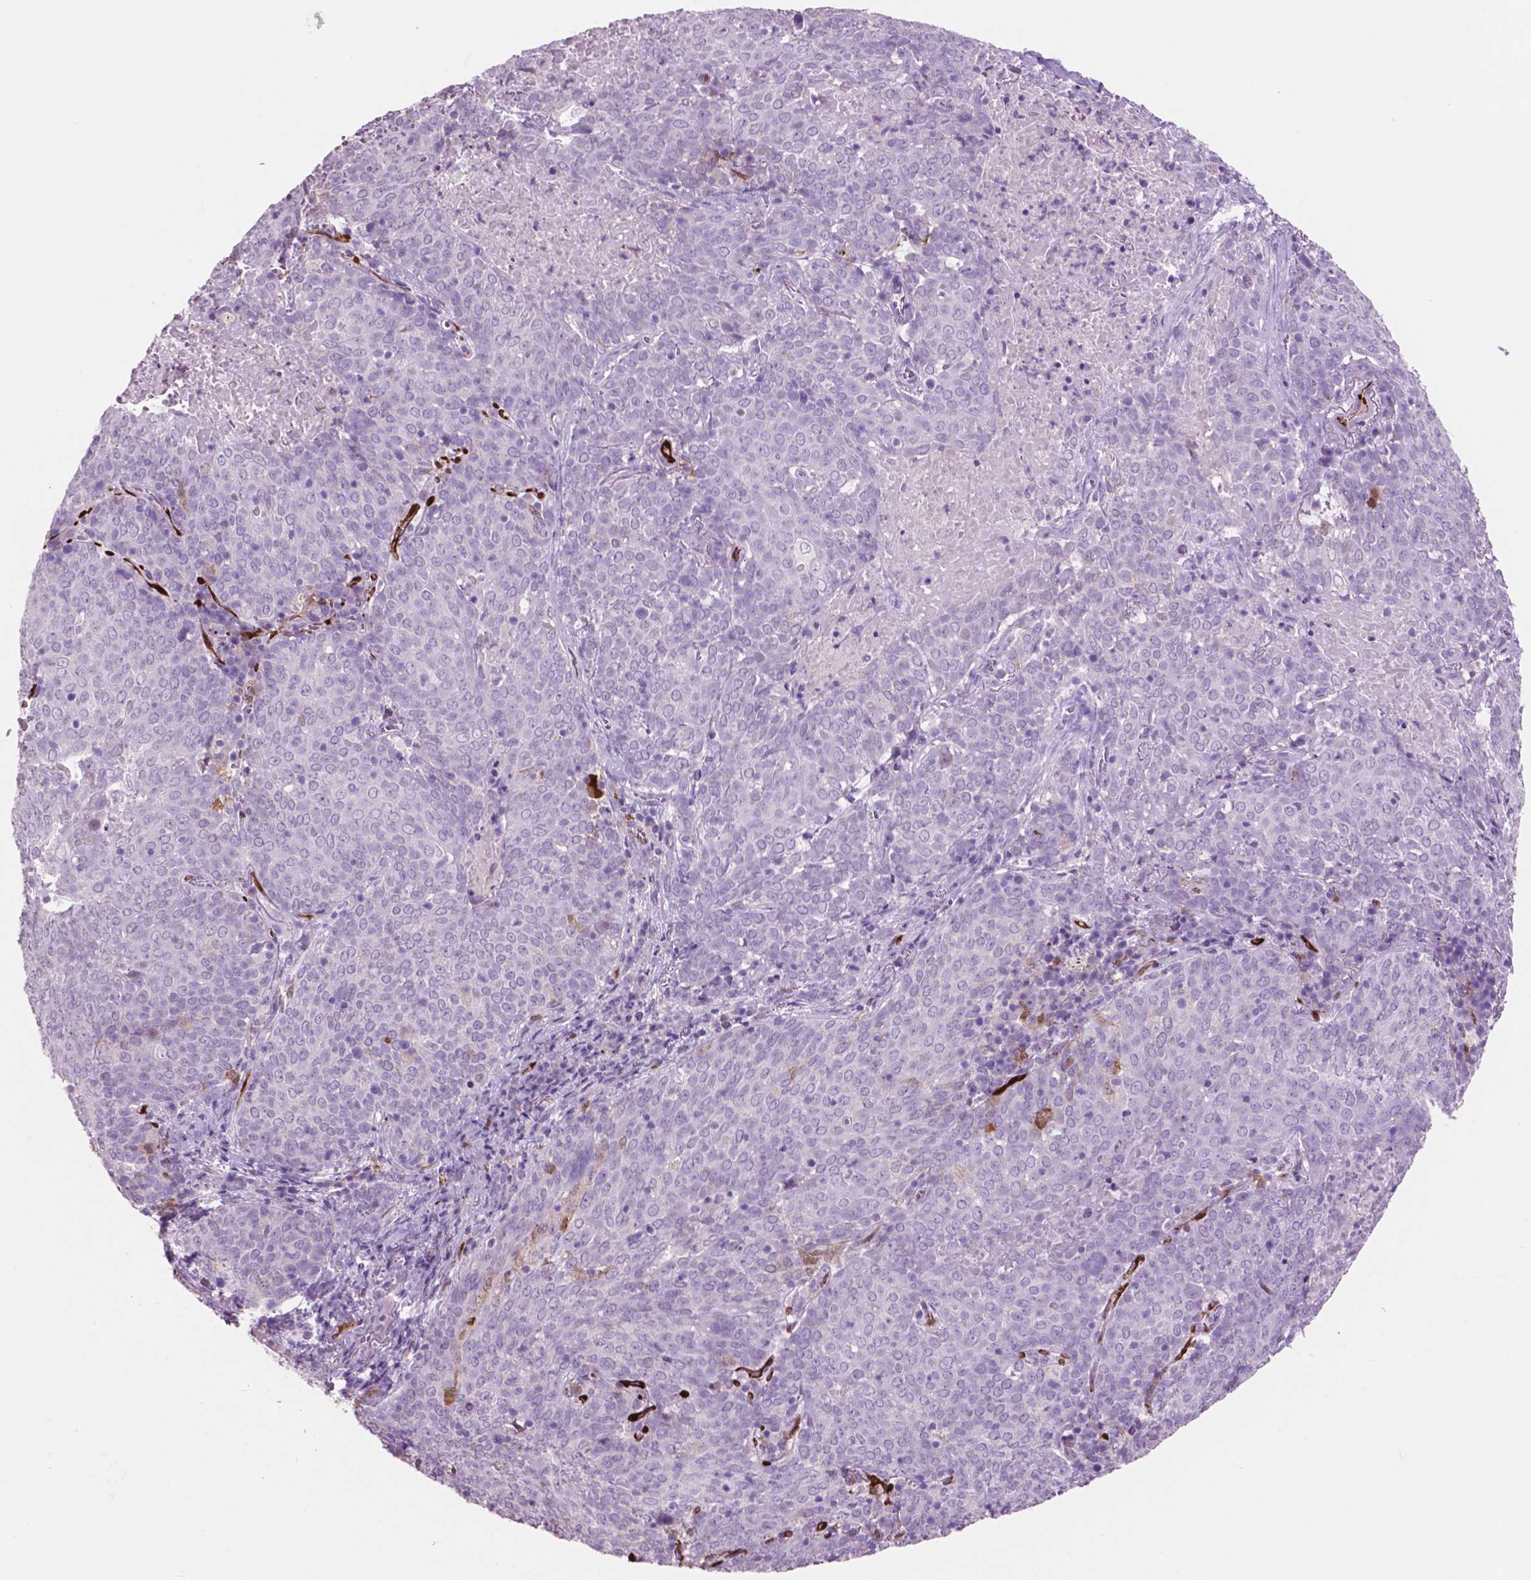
{"staining": {"intensity": "negative", "quantity": "none", "location": "none"}, "tissue": "lung cancer", "cell_type": "Tumor cells", "image_type": "cancer", "snomed": [{"axis": "morphology", "description": "Squamous cell carcinoma, NOS"}, {"axis": "topography", "description": "Lung"}], "caption": "The micrograph shows no significant expression in tumor cells of squamous cell carcinoma (lung).", "gene": "IDO1", "patient": {"sex": "male", "age": 82}}